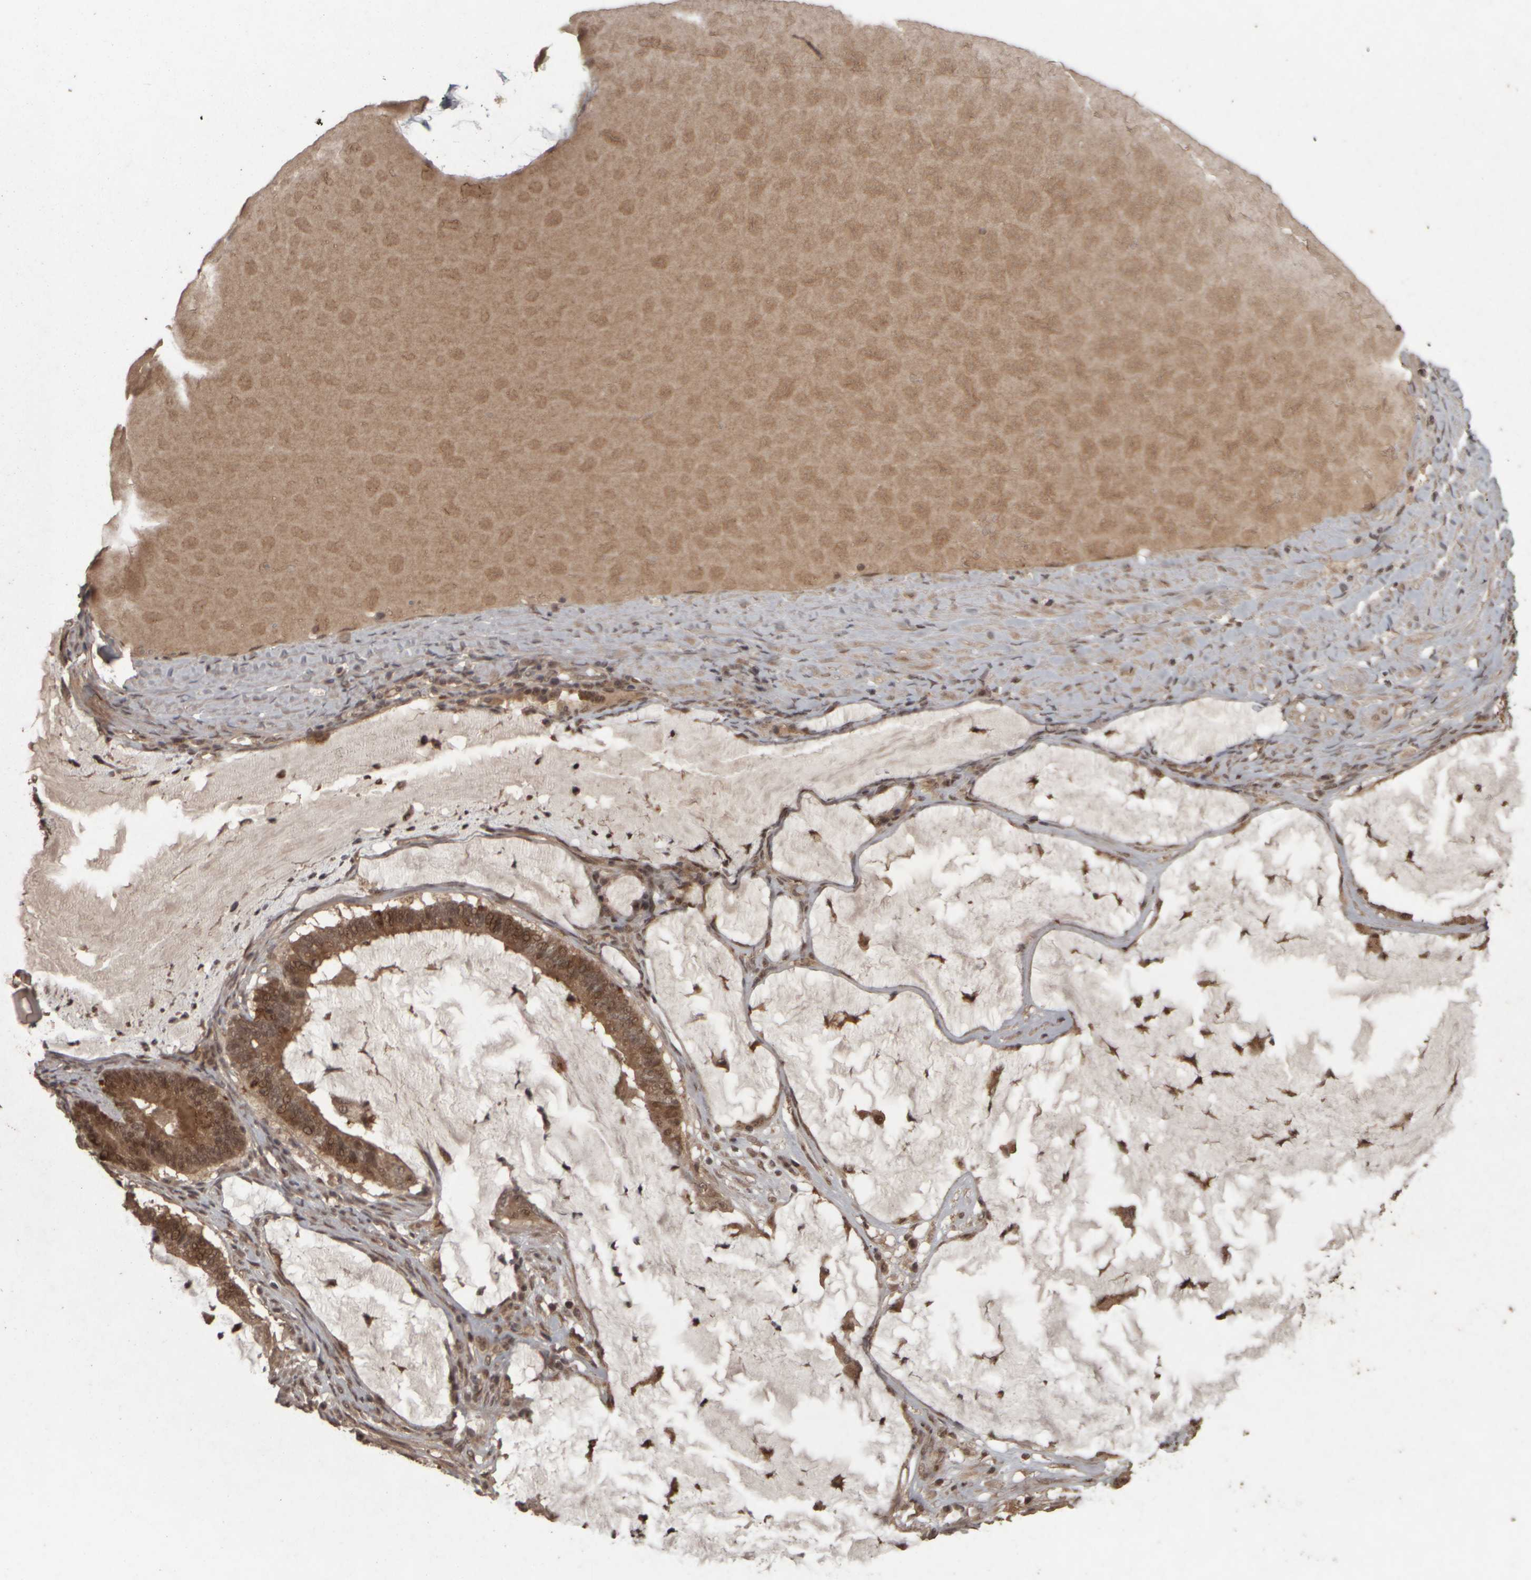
{"staining": {"intensity": "moderate", "quantity": "25%-75%", "location": "cytoplasmic/membranous,nuclear"}, "tissue": "ovarian cancer", "cell_type": "Tumor cells", "image_type": "cancer", "snomed": [{"axis": "morphology", "description": "Cystadenocarcinoma, mucinous, NOS"}, {"axis": "topography", "description": "Ovary"}], "caption": "Human ovarian cancer (mucinous cystadenocarcinoma) stained with a protein marker shows moderate staining in tumor cells.", "gene": "ACO1", "patient": {"sex": "female", "age": 61}}